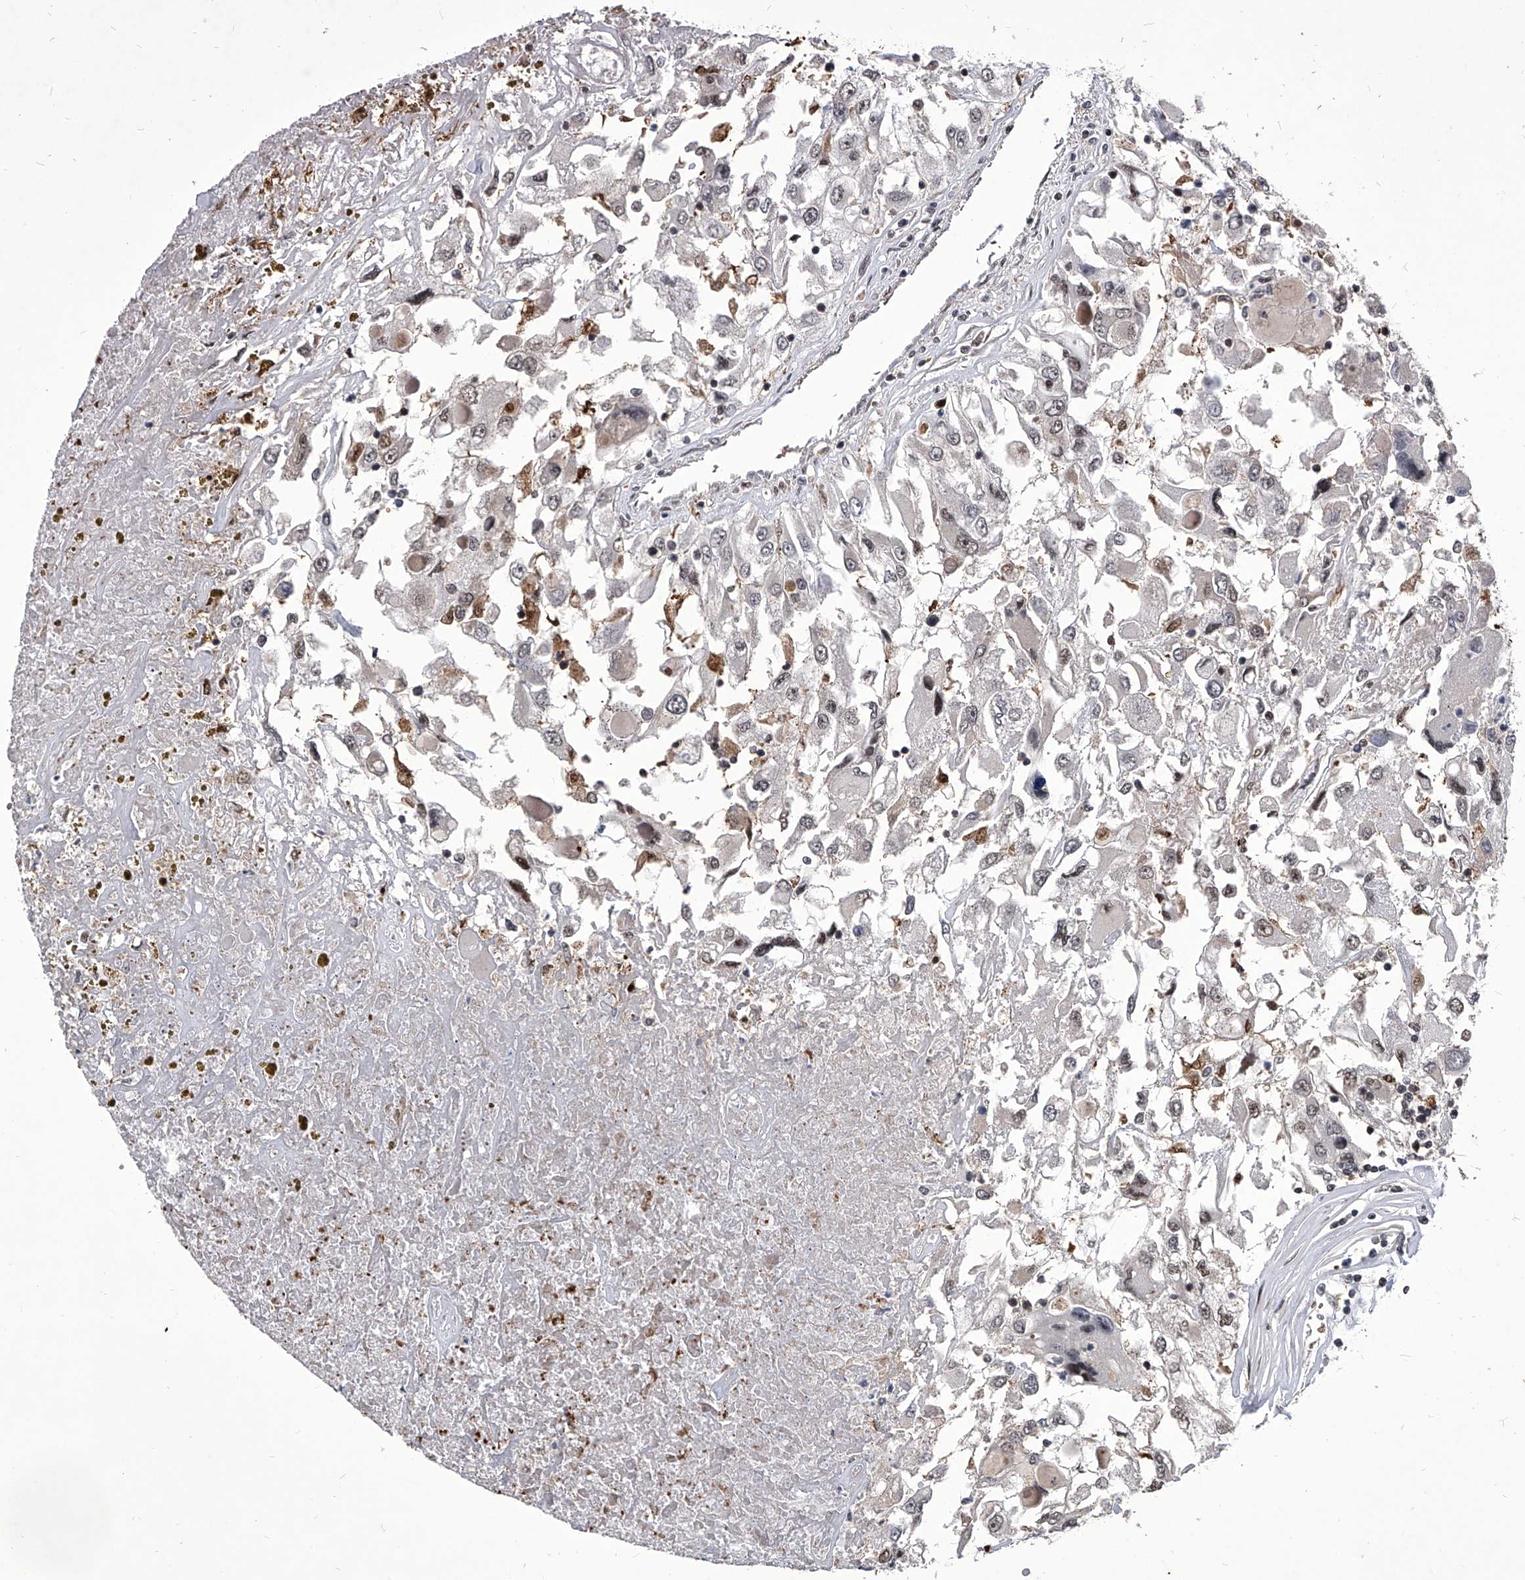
{"staining": {"intensity": "weak", "quantity": "<25%", "location": "cytoplasmic/membranous,nuclear"}, "tissue": "renal cancer", "cell_type": "Tumor cells", "image_type": "cancer", "snomed": [{"axis": "morphology", "description": "Adenocarcinoma, NOS"}, {"axis": "topography", "description": "Kidney"}], "caption": "Renal cancer stained for a protein using immunohistochemistry exhibits no positivity tumor cells.", "gene": "CMTR1", "patient": {"sex": "female", "age": 52}}